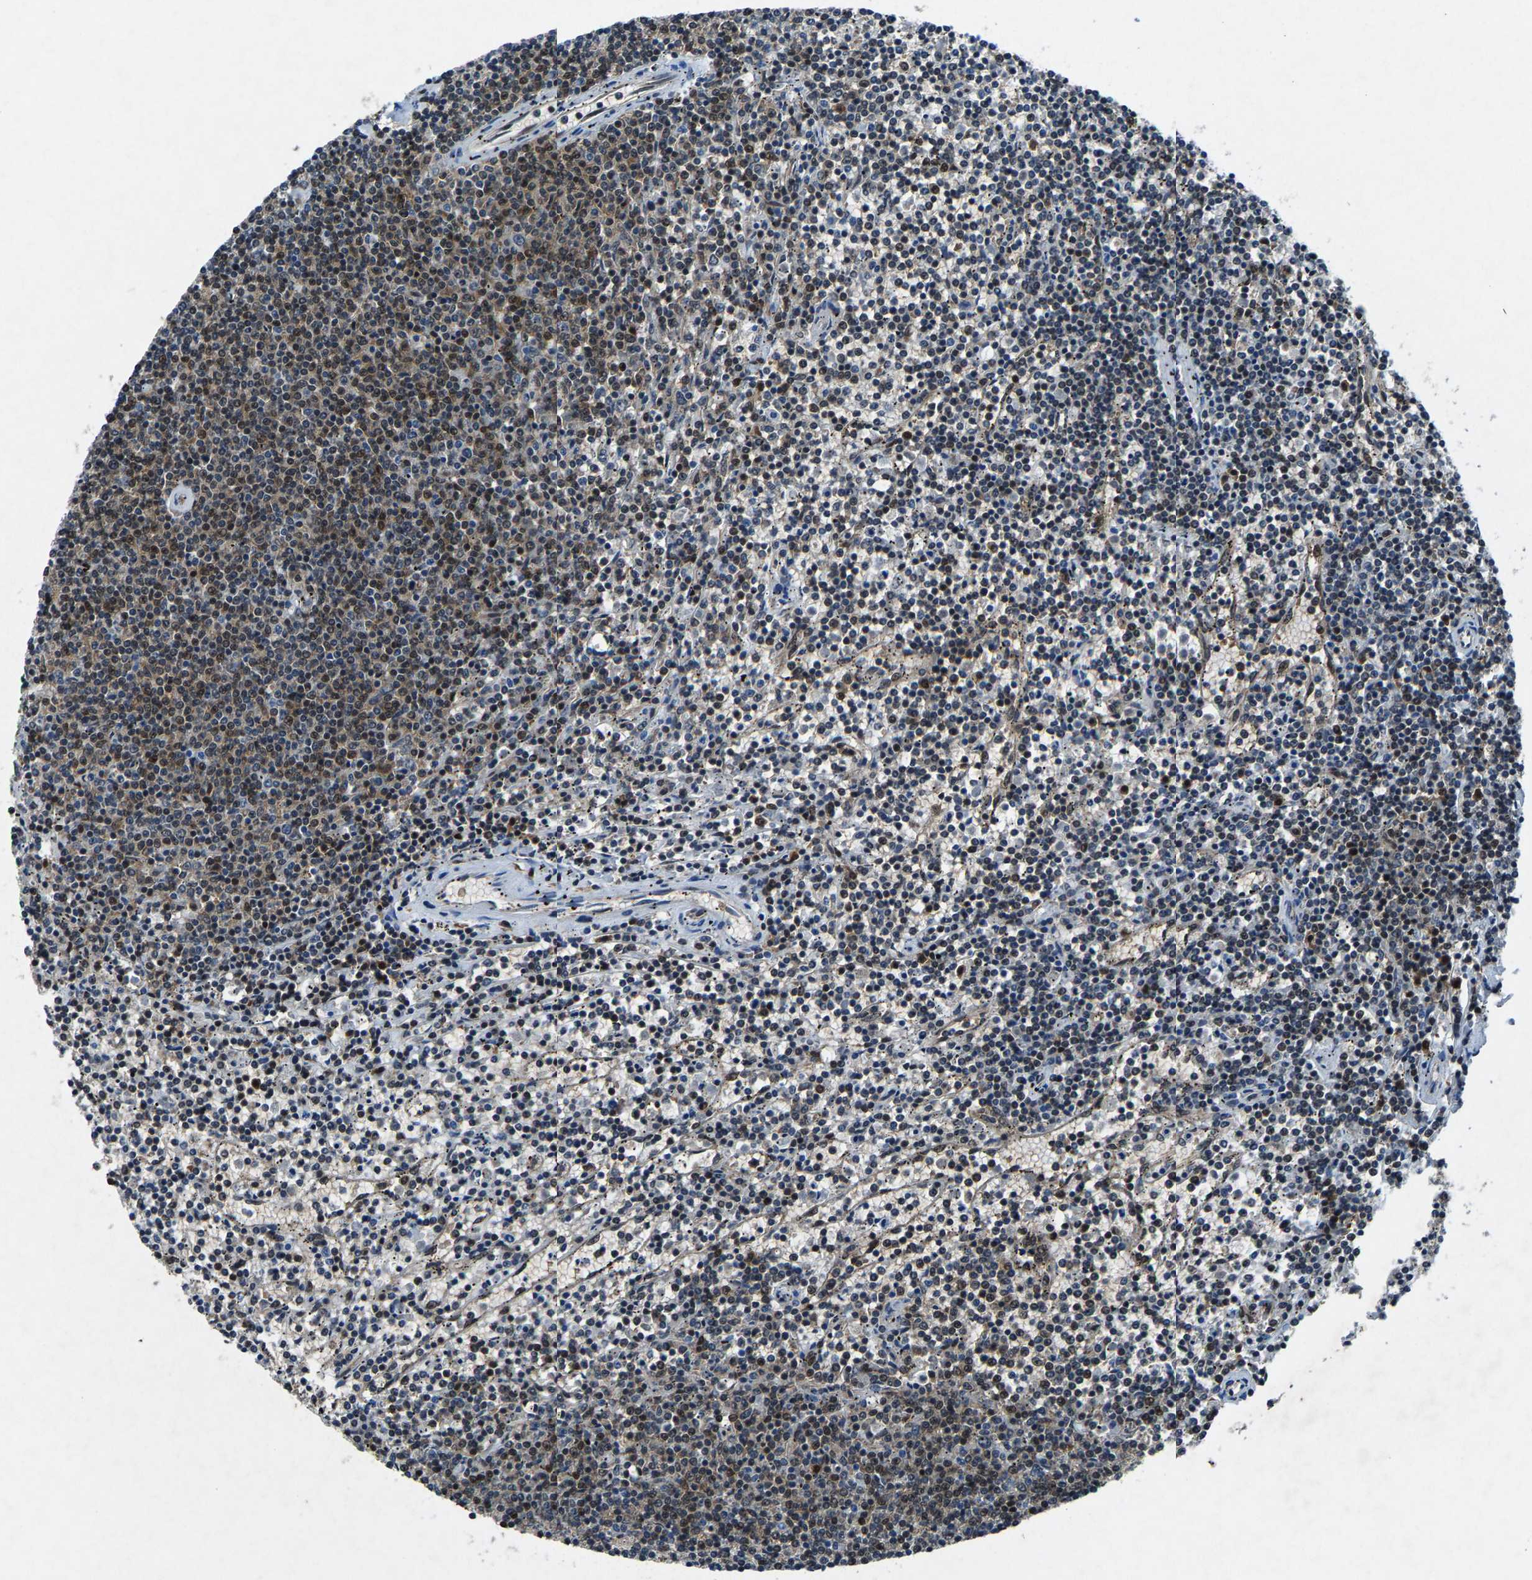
{"staining": {"intensity": "moderate", "quantity": "25%-75%", "location": "cytoplasmic/membranous,nuclear"}, "tissue": "lymphoma", "cell_type": "Tumor cells", "image_type": "cancer", "snomed": [{"axis": "morphology", "description": "Malignant lymphoma, non-Hodgkin's type, Low grade"}, {"axis": "topography", "description": "Spleen"}], "caption": "Tumor cells exhibit moderate cytoplasmic/membranous and nuclear positivity in approximately 25%-75% of cells in malignant lymphoma, non-Hodgkin's type (low-grade).", "gene": "ATXN3", "patient": {"sex": "female", "age": 50}}